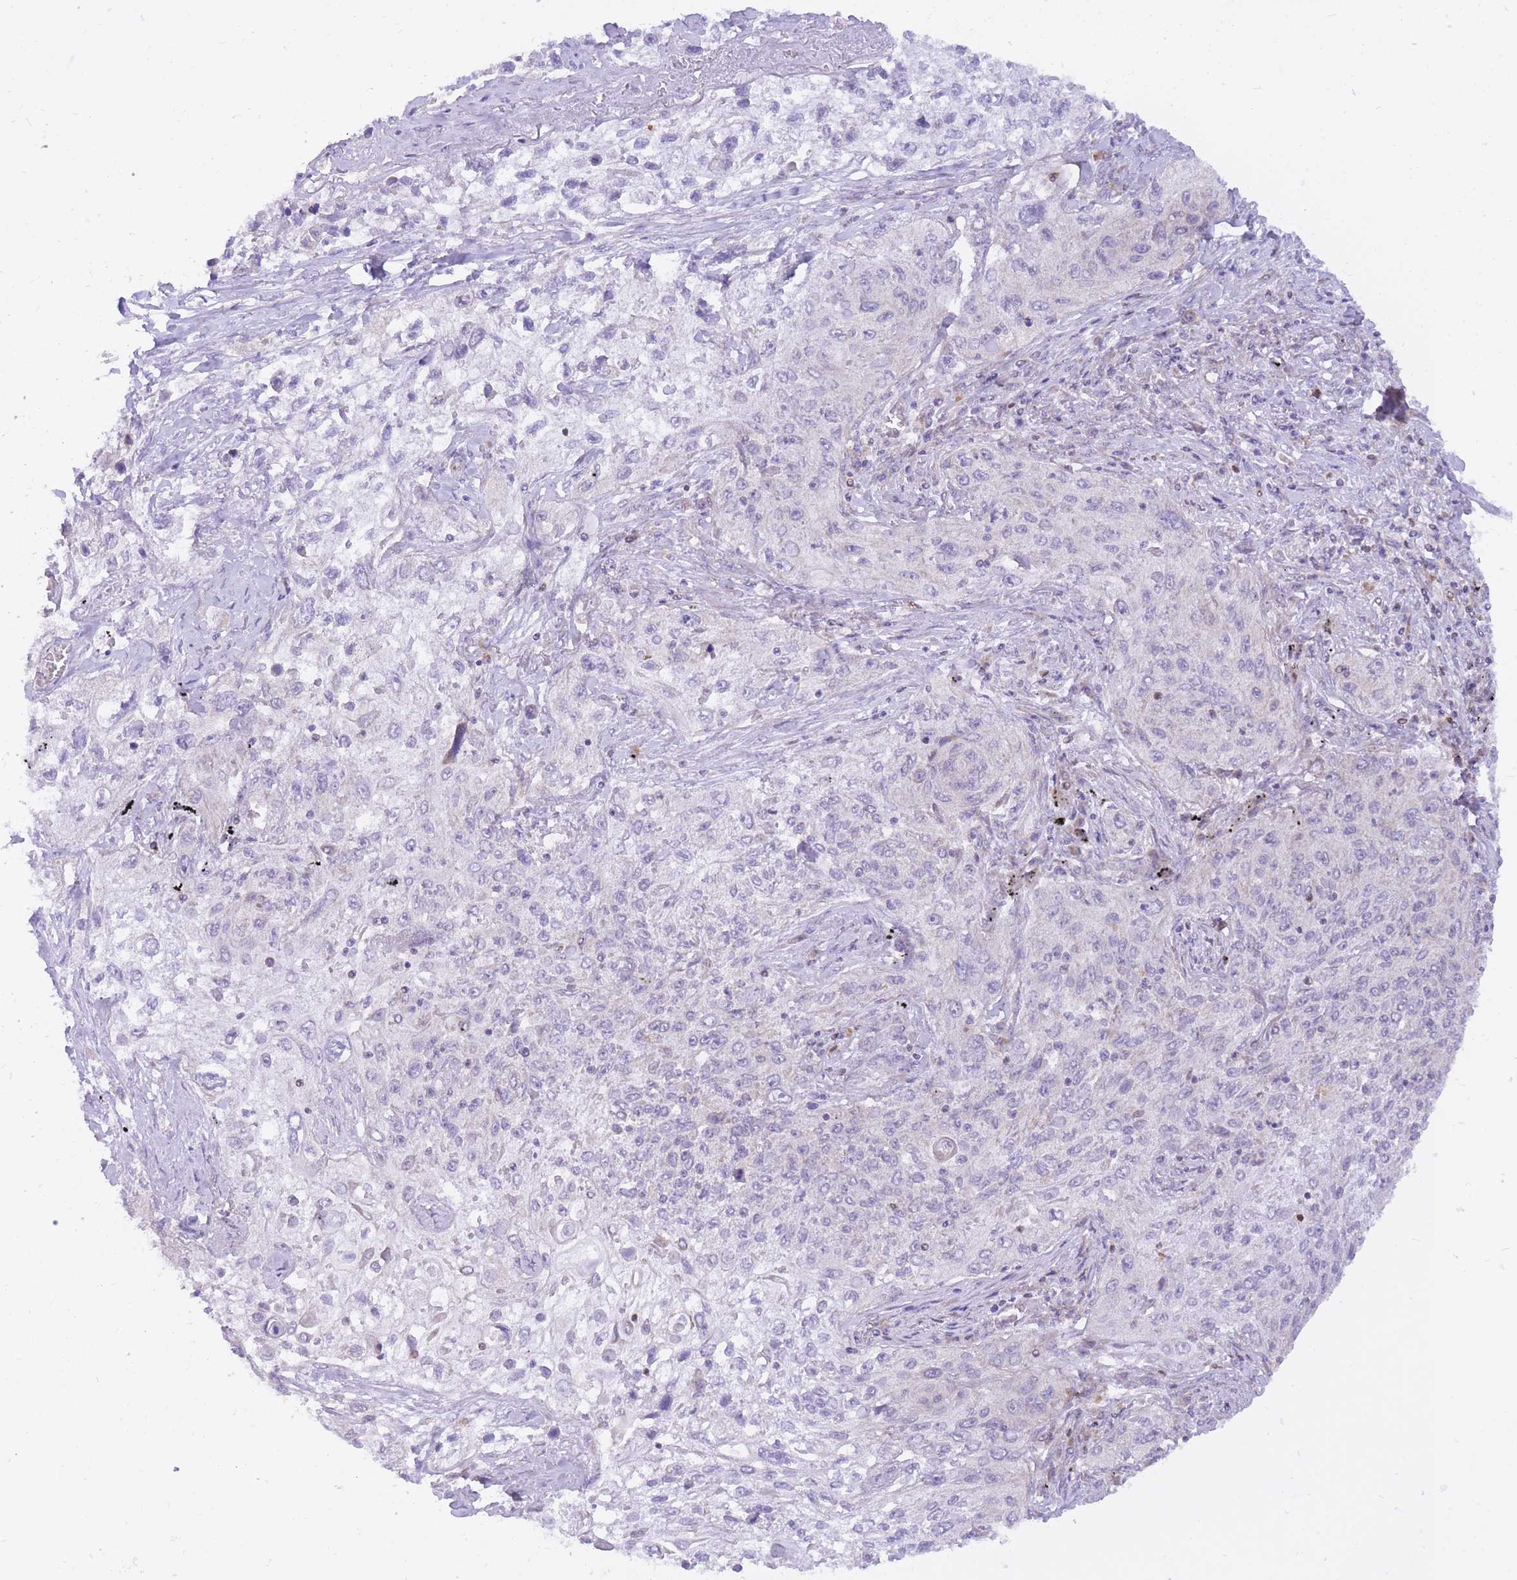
{"staining": {"intensity": "negative", "quantity": "none", "location": "none"}, "tissue": "lung cancer", "cell_type": "Tumor cells", "image_type": "cancer", "snomed": [{"axis": "morphology", "description": "Squamous cell carcinoma, NOS"}, {"axis": "topography", "description": "Lung"}], "caption": "Immunohistochemistry of human lung cancer (squamous cell carcinoma) displays no staining in tumor cells.", "gene": "TOPAZ1", "patient": {"sex": "female", "age": 69}}